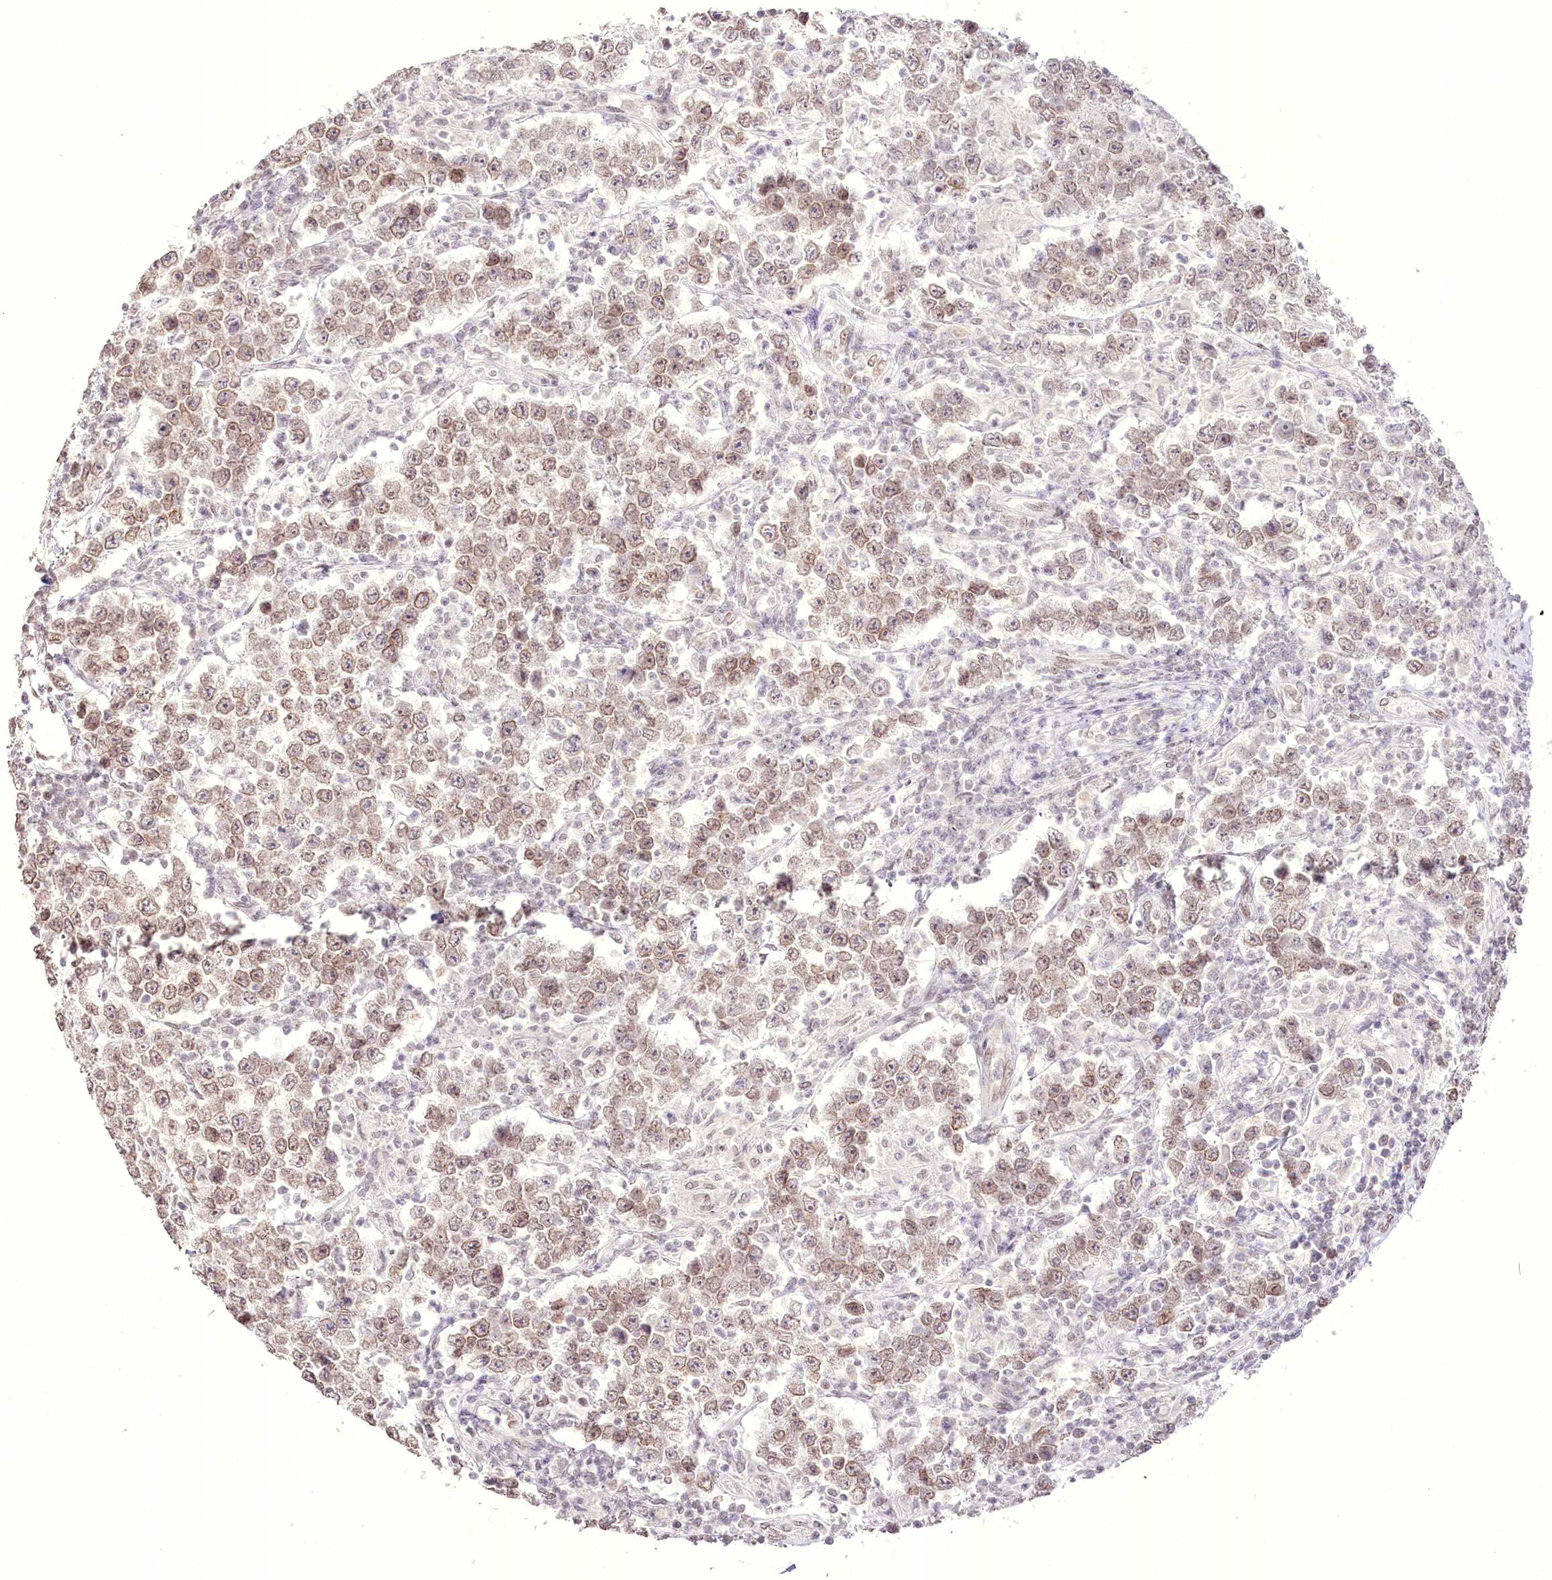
{"staining": {"intensity": "moderate", "quantity": ">75%", "location": "nuclear"}, "tissue": "testis cancer", "cell_type": "Tumor cells", "image_type": "cancer", "snomed": [{"axis": "morphology", "description": "Normal tissue, NOS"}, {"axis": "morphology", "description": "Urothelial carcinoma, High grade"}, {"axis": "morphology", "description": "Seminoma, NOS"}, {"axis": "morphology", "description": "Carcinoma, Embryonal, NOS"}, {"axis": "topography", "description": "Urinary bladder"}, {"axis": "topography", "description": "Testis"}], "caption": "The immunohistochemical stain shows moderate nuclear positivity in tumor cells of testis cancer (seminoma) tissue.", "gene": "SLC39A10", "patient": {"sex": "male", "age": 41}}